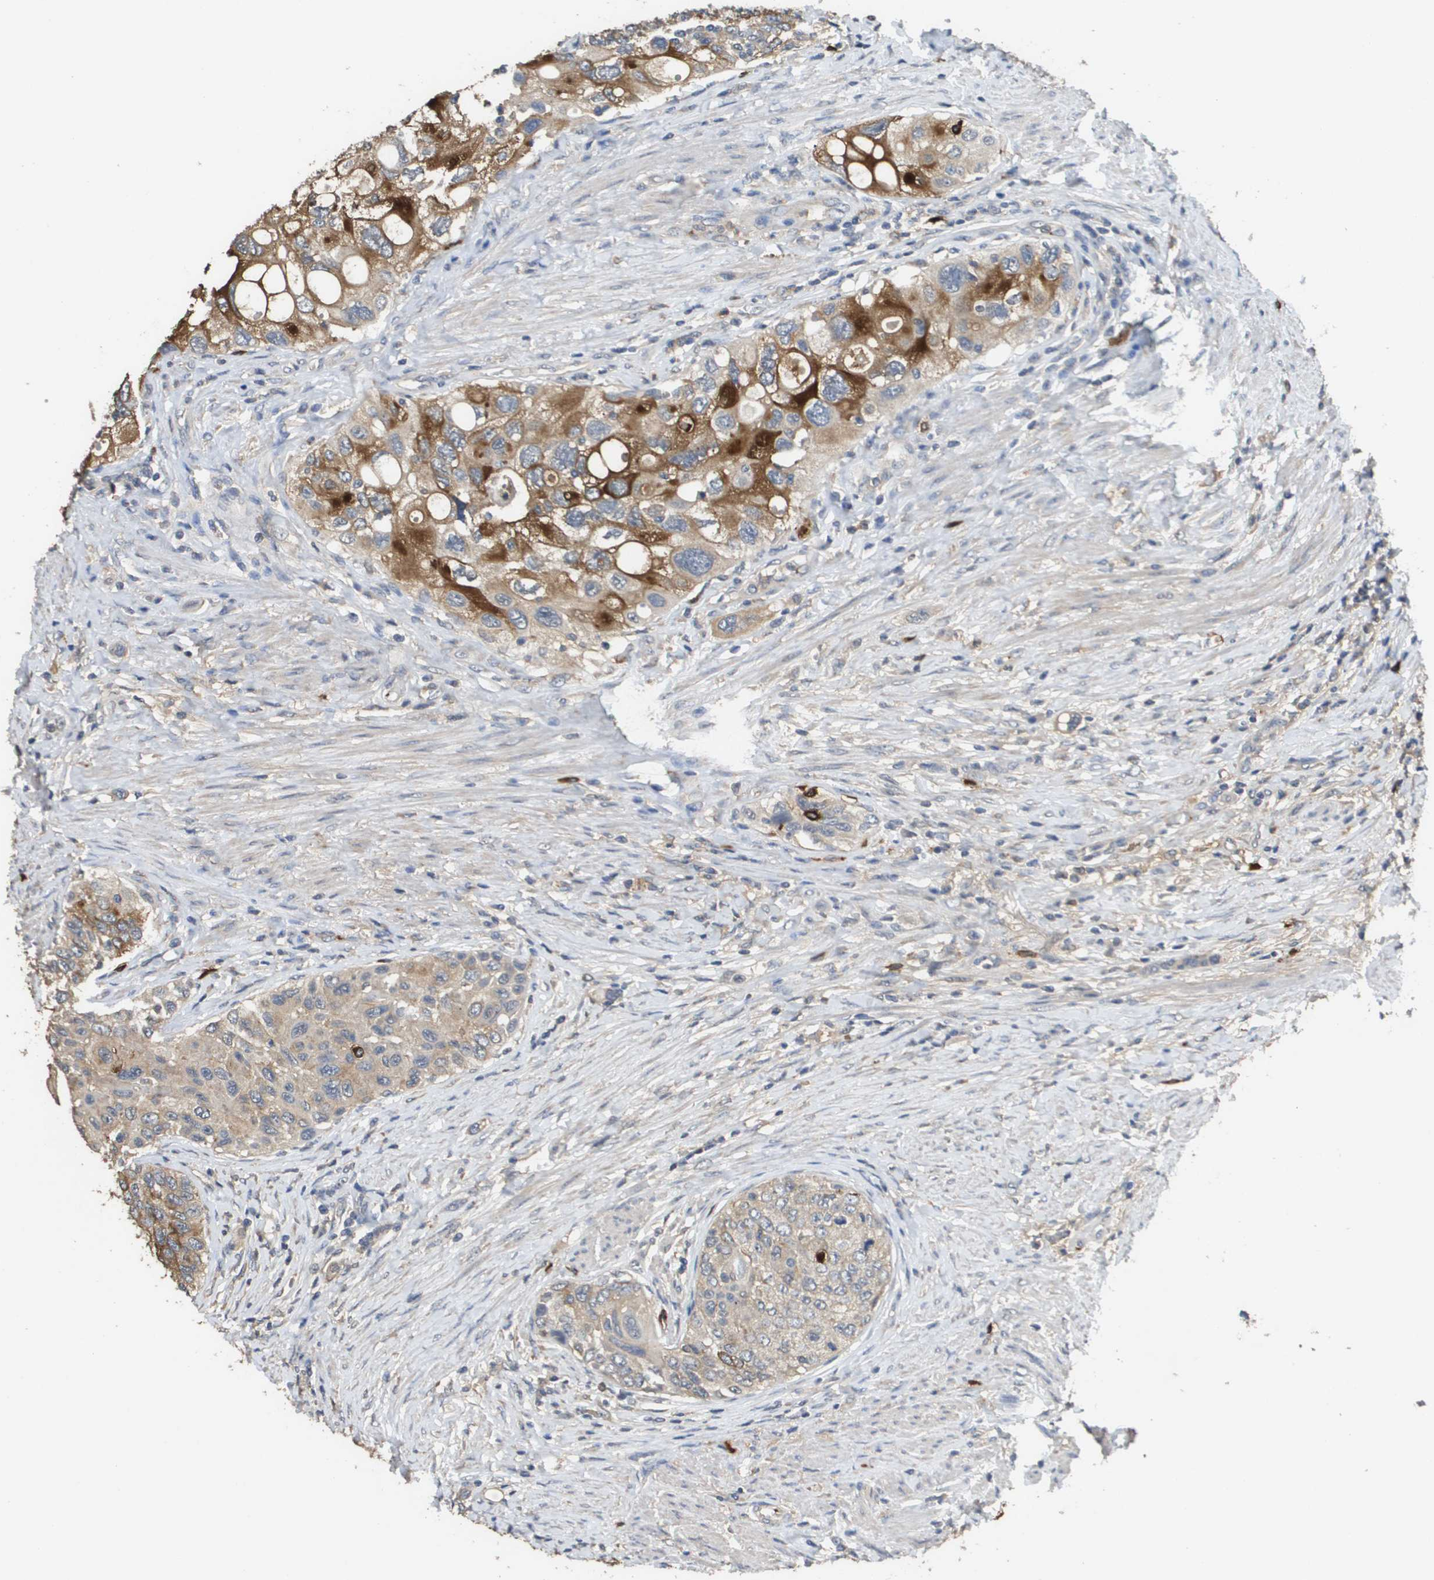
{"staining": {"intensity": "strong", "quantity": "<25%", "location": "cytoplasmic/membranous"}, "tissue": "urothelial cancer", "cell_type": "Tumor cells", "image_type": "cancer", "snomed": [{"axis": "morphology", "description": "Urothelial carcinoma, High grade"}, {"axis": "topography", "description": "Urinary bladder"}], "caption": "Immunohistochemical staining of human urothelial cancer exhibits medium levels of strong cytoplasmic/membranous expression in about <25% of tumor cells. (DAB (3,3'-diaminobenzidine) IHC, brown staining for protein, blue staining for nuclei).", "gene": "RAB27B", "patient": {"sex": "female", "age": 56}}